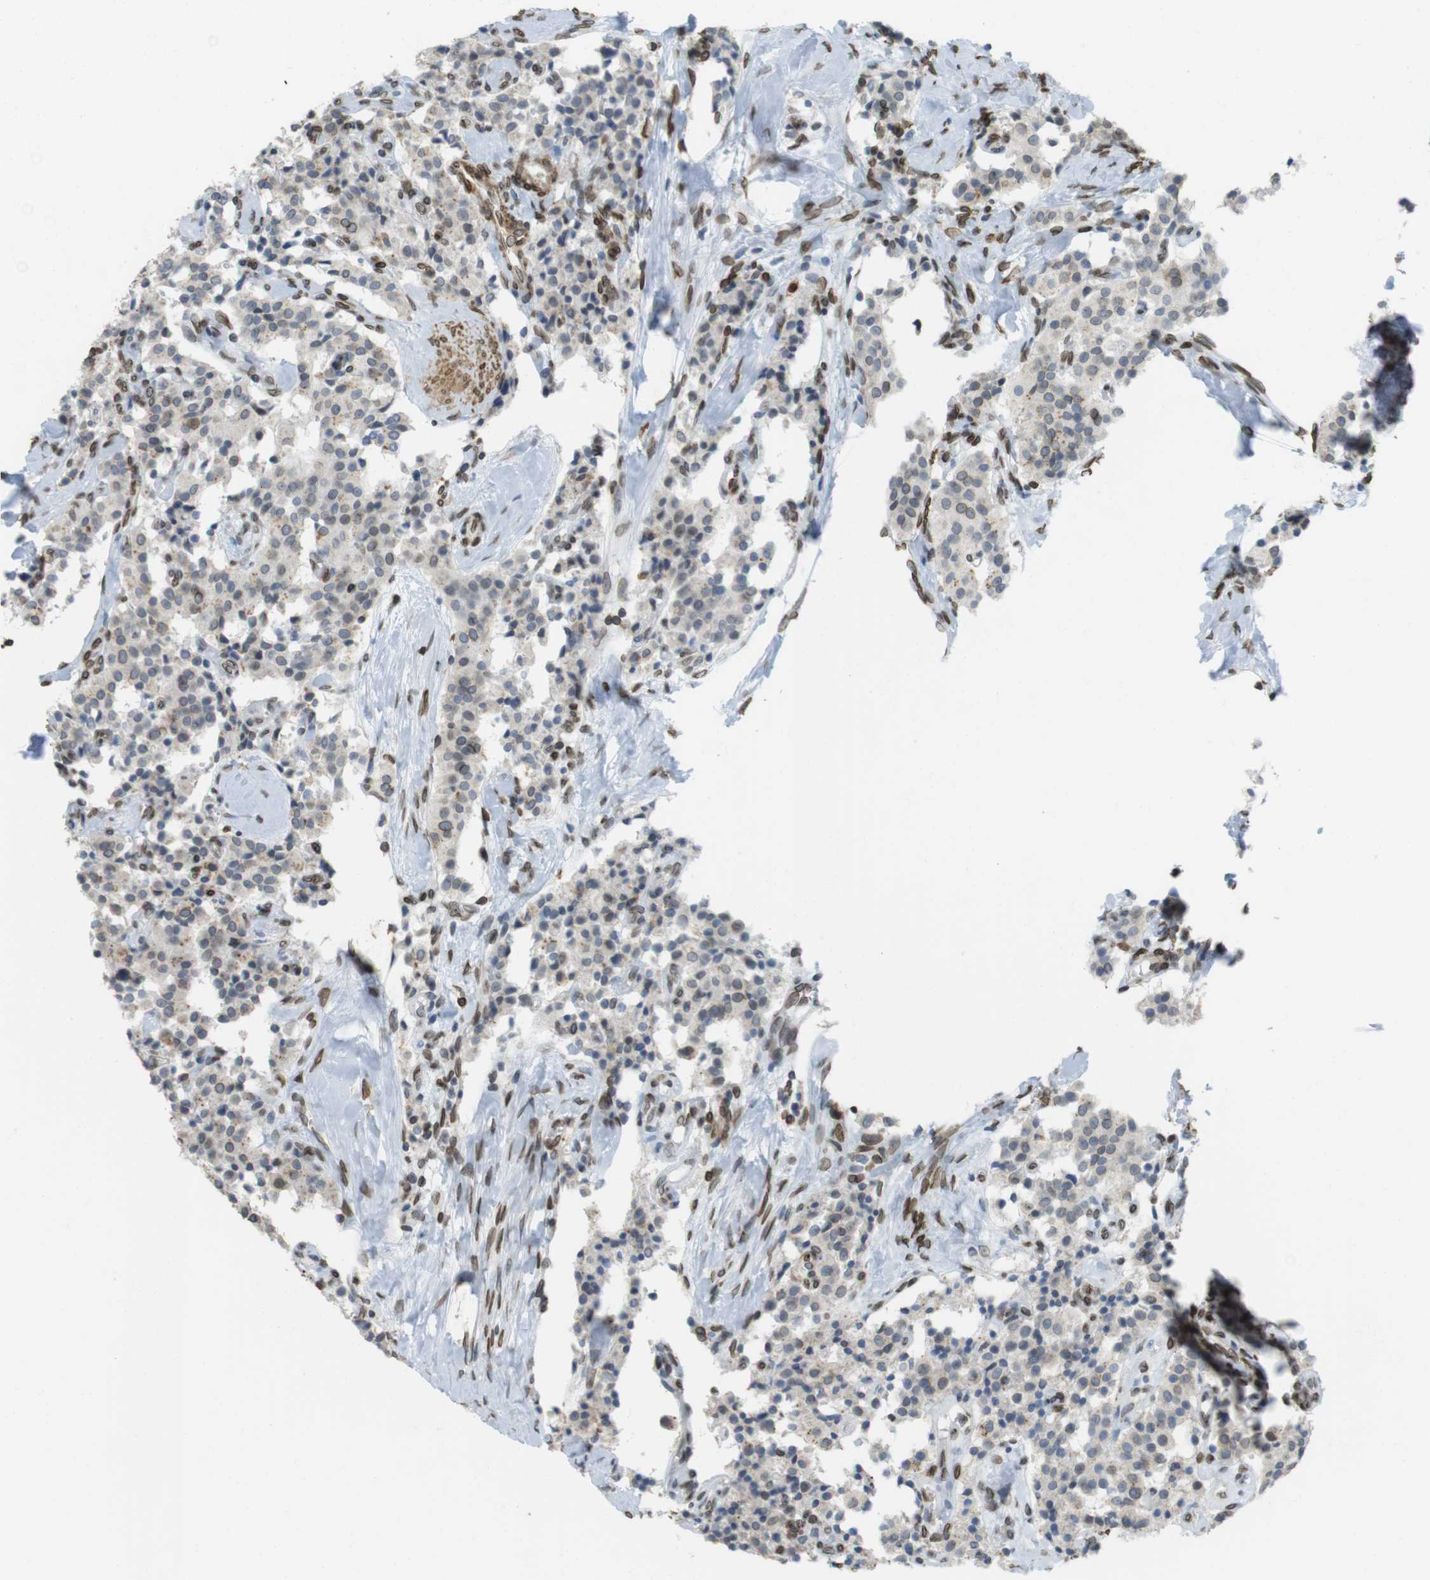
{"staining": {"intensity": "negative", "quantity": "none", "location": "none"}, "tissue": "carcinoid", "cell_type": "Tumor cells", "image_type": "cancer", "snomed": [{"axis": "morphology", "description": "Carcinoid, malignant, NOS"}, {"axis": "topography", "description": "Lung"}], "caption": "Tumor cells are negative for protein expression in human malignant carcinoid.", "gene": "ARL6IP6", "patient": {"sex": "male", "age": 30}}